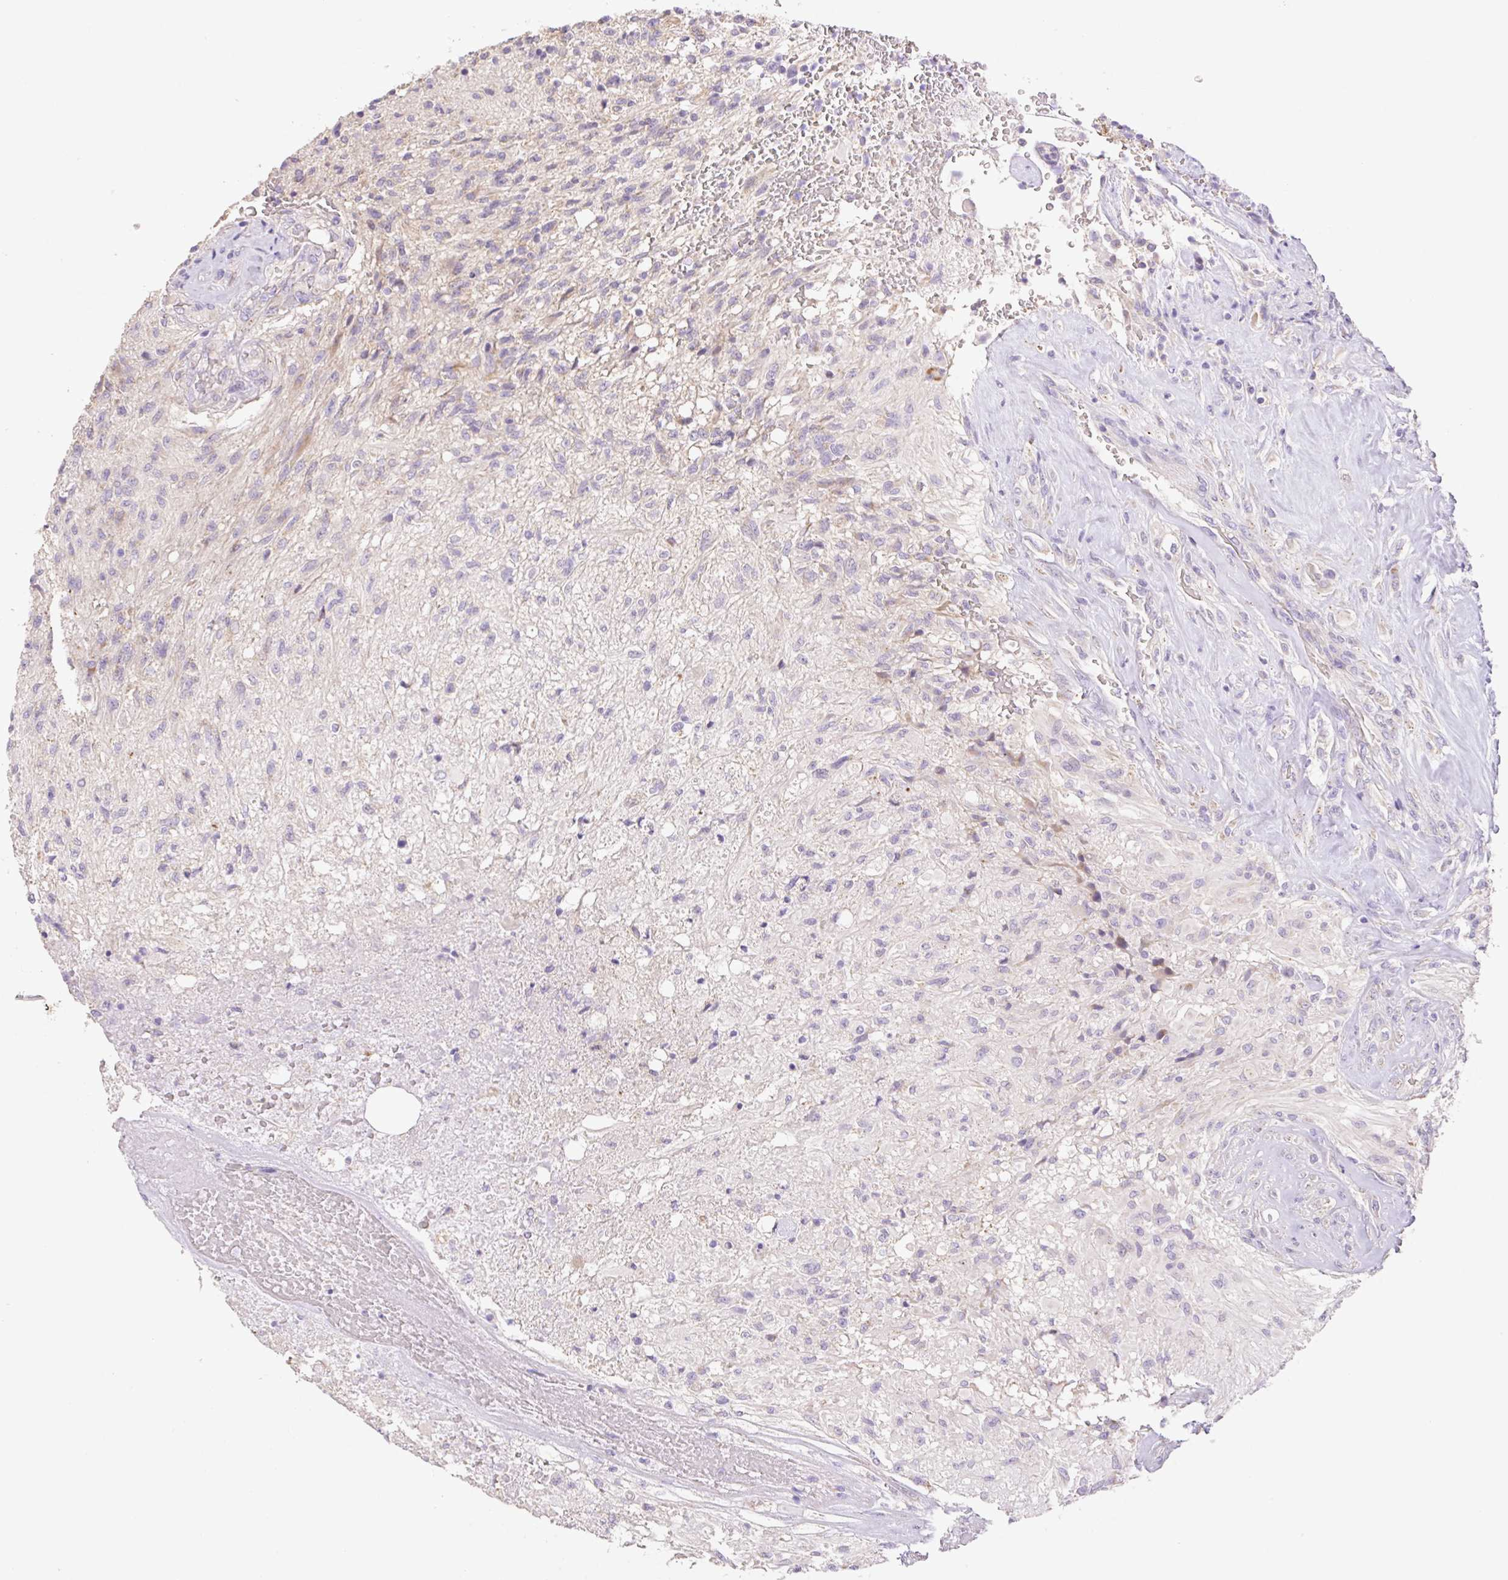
{"staining": {"intensity": "negative", "quantity": "none", "location": "none"}, "tissue": "glioma", "cell_type": "Tumor cells", "image_type": "cancer", "snomed": [{"axis": "morphology", "description": "Glioma, malignant, High grade"}, {"axis": "topography", "description": "Brain"}], "caption": "Tumor cells are negative for brown protein staining in glioma.", "gene": "COPZ2", "patient": {"sex": "male", "age": 56}}